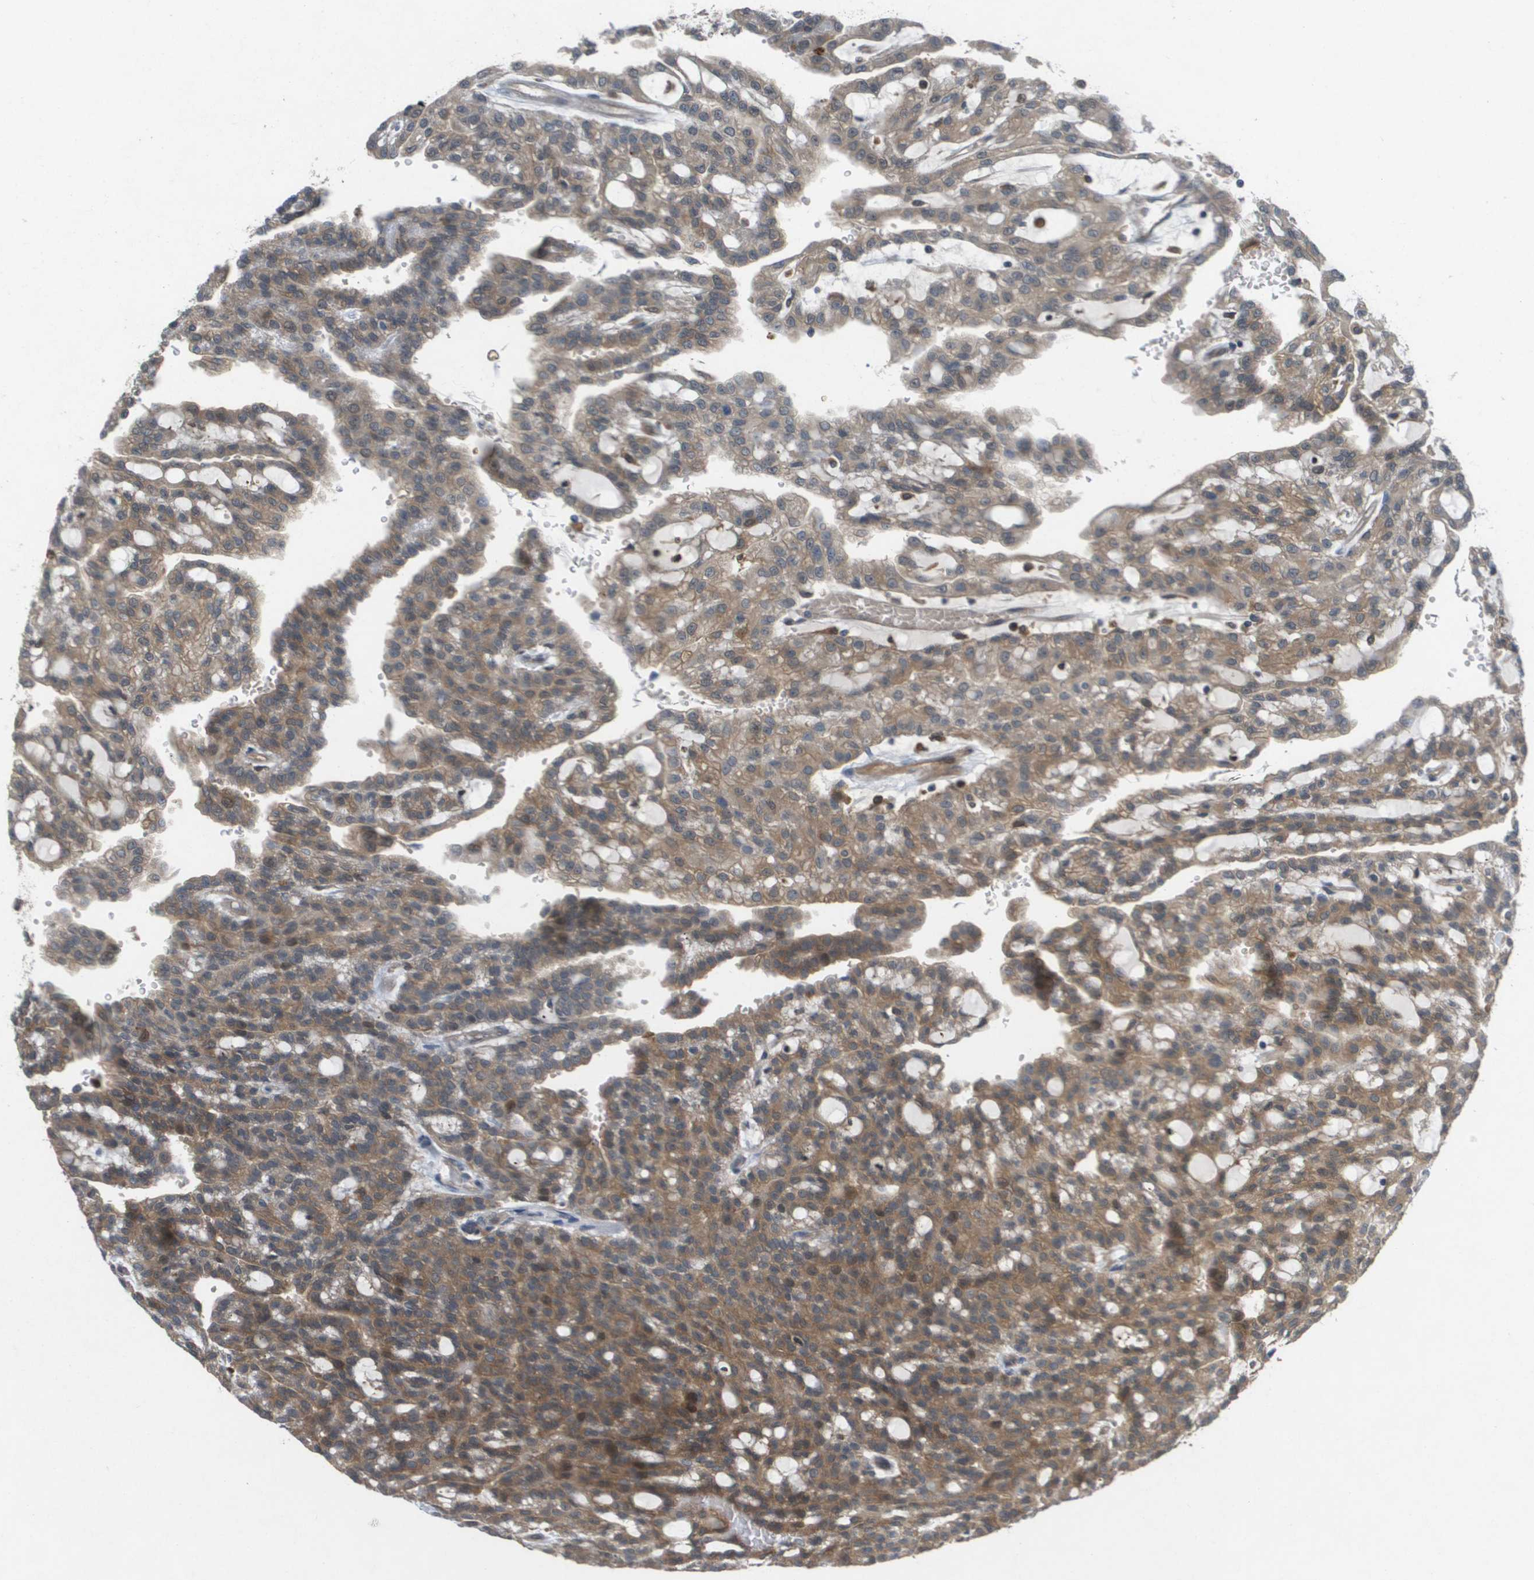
{"staining": {"intensity": "moderate", "quantity": ">75%", "location": "cytoplasmic/membranous,nuclear"}, "tissue": "renal cancer", "cell_type": "Tumor cells", "image_type": "cancer", "snomed": [{"axis": "morphology", "description": "Adenocarcinoma, NOS"}, {"axis": "topography", "description": "Kidney"}], "caption": "Renal cancer was stained to show a protein in brown. There is medium levels of moderate cytoplasmic/membranous and nuclear staining in approximately >75% of tumor cells. The protein of interest is shown in brown color, while the nuclei are stained blue.", "gene": "PALD1", "patient": {"sex": "male", "age": 63}}